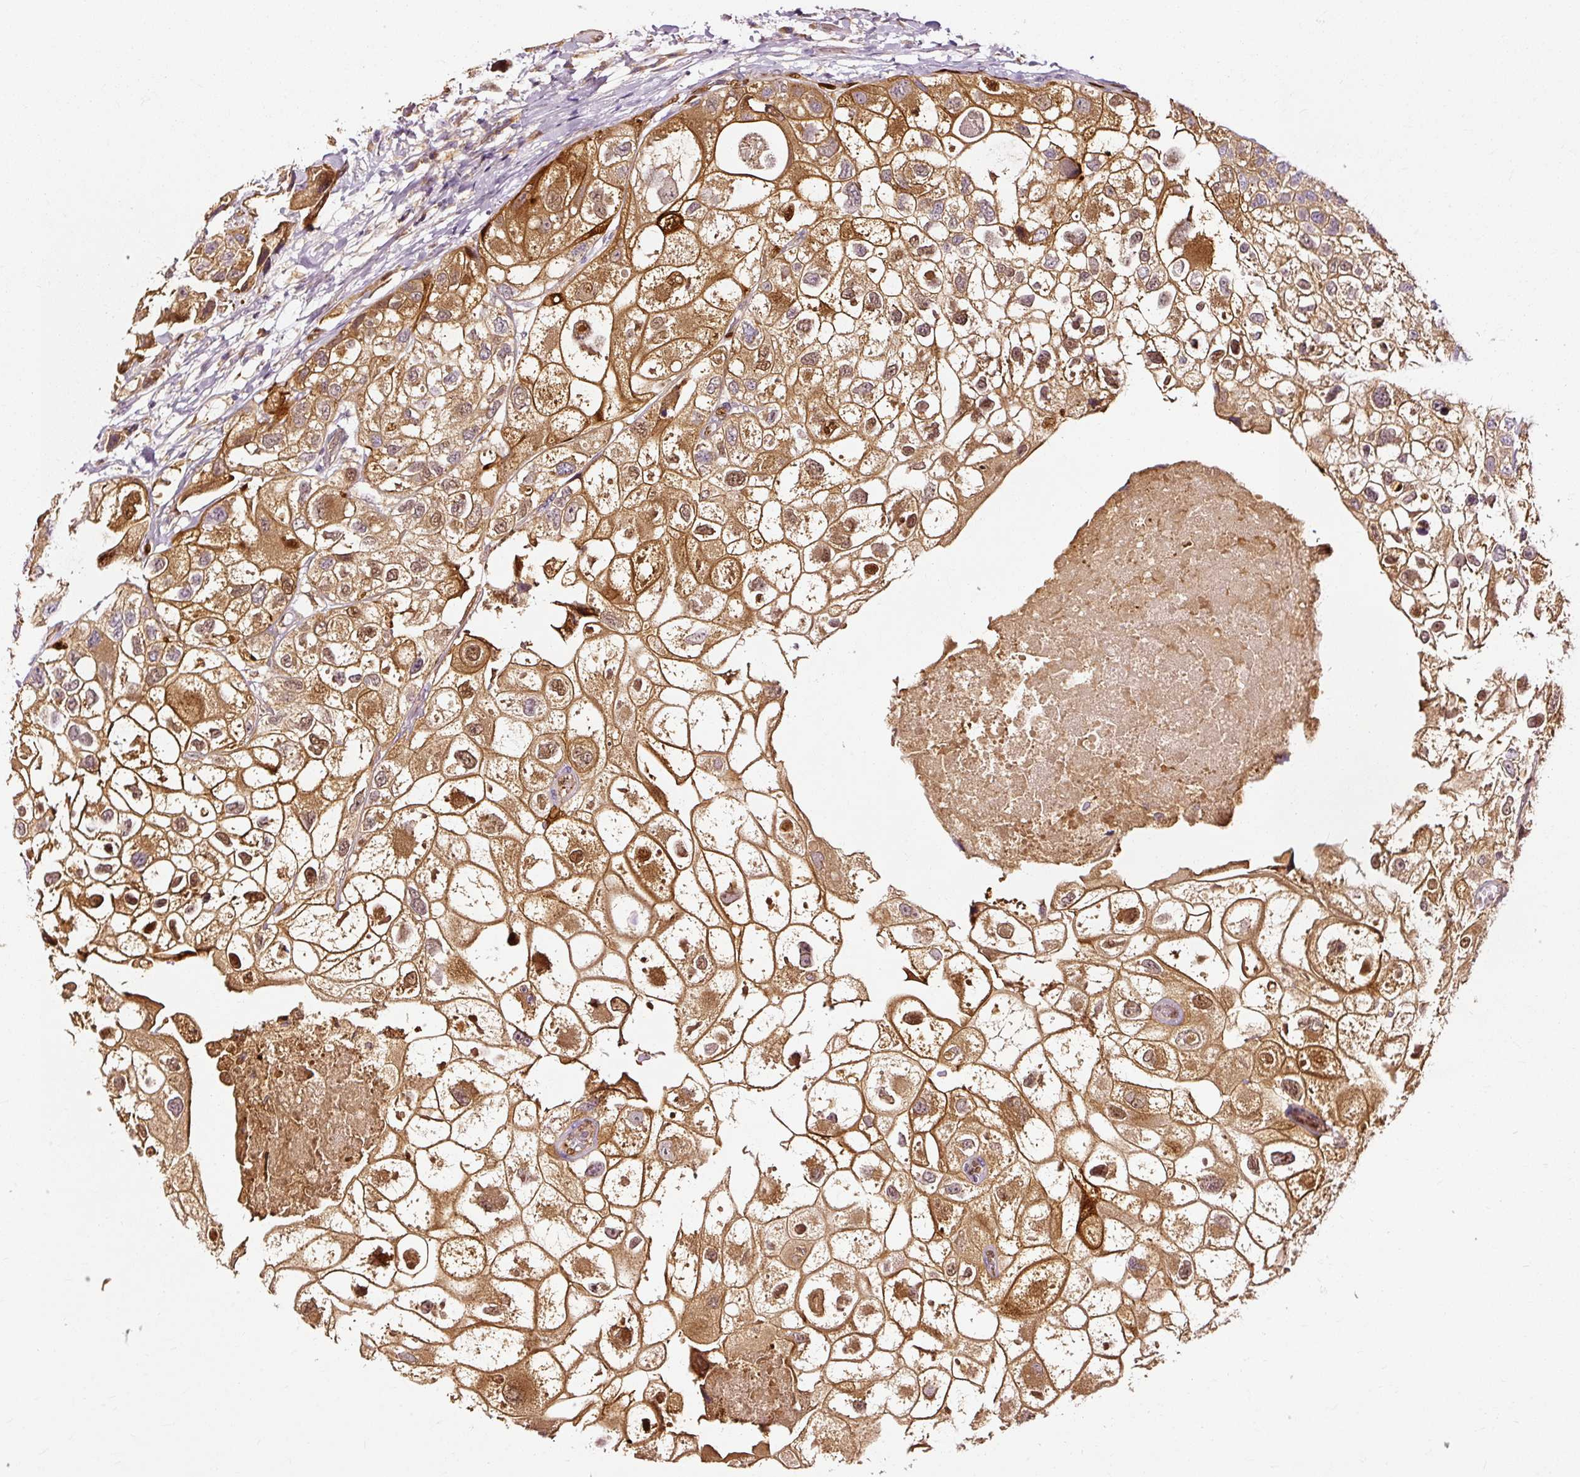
{"staining": {"intensity": "strong", "quantity": ">75%", "location": "cytoplasmic/membranous,nuclear"}, "tissue": "urothelial cancer", "cell_type": "Tumor cells", "image_type": "cancer", "snomed": [{"axis": "morphology", "description": "Urothelial carcinoma, High grade"}, {"axis": "topography", "description": "Urinary bladder"}], "caption": "A brown stain highlights strong cytoplasmic/membranous and nuclear positivity of a protein in urothelial carcinoma (high-grade) tumor cells.", "gene": "NAPA", "patient": {"sex": "female", "age": 64}}